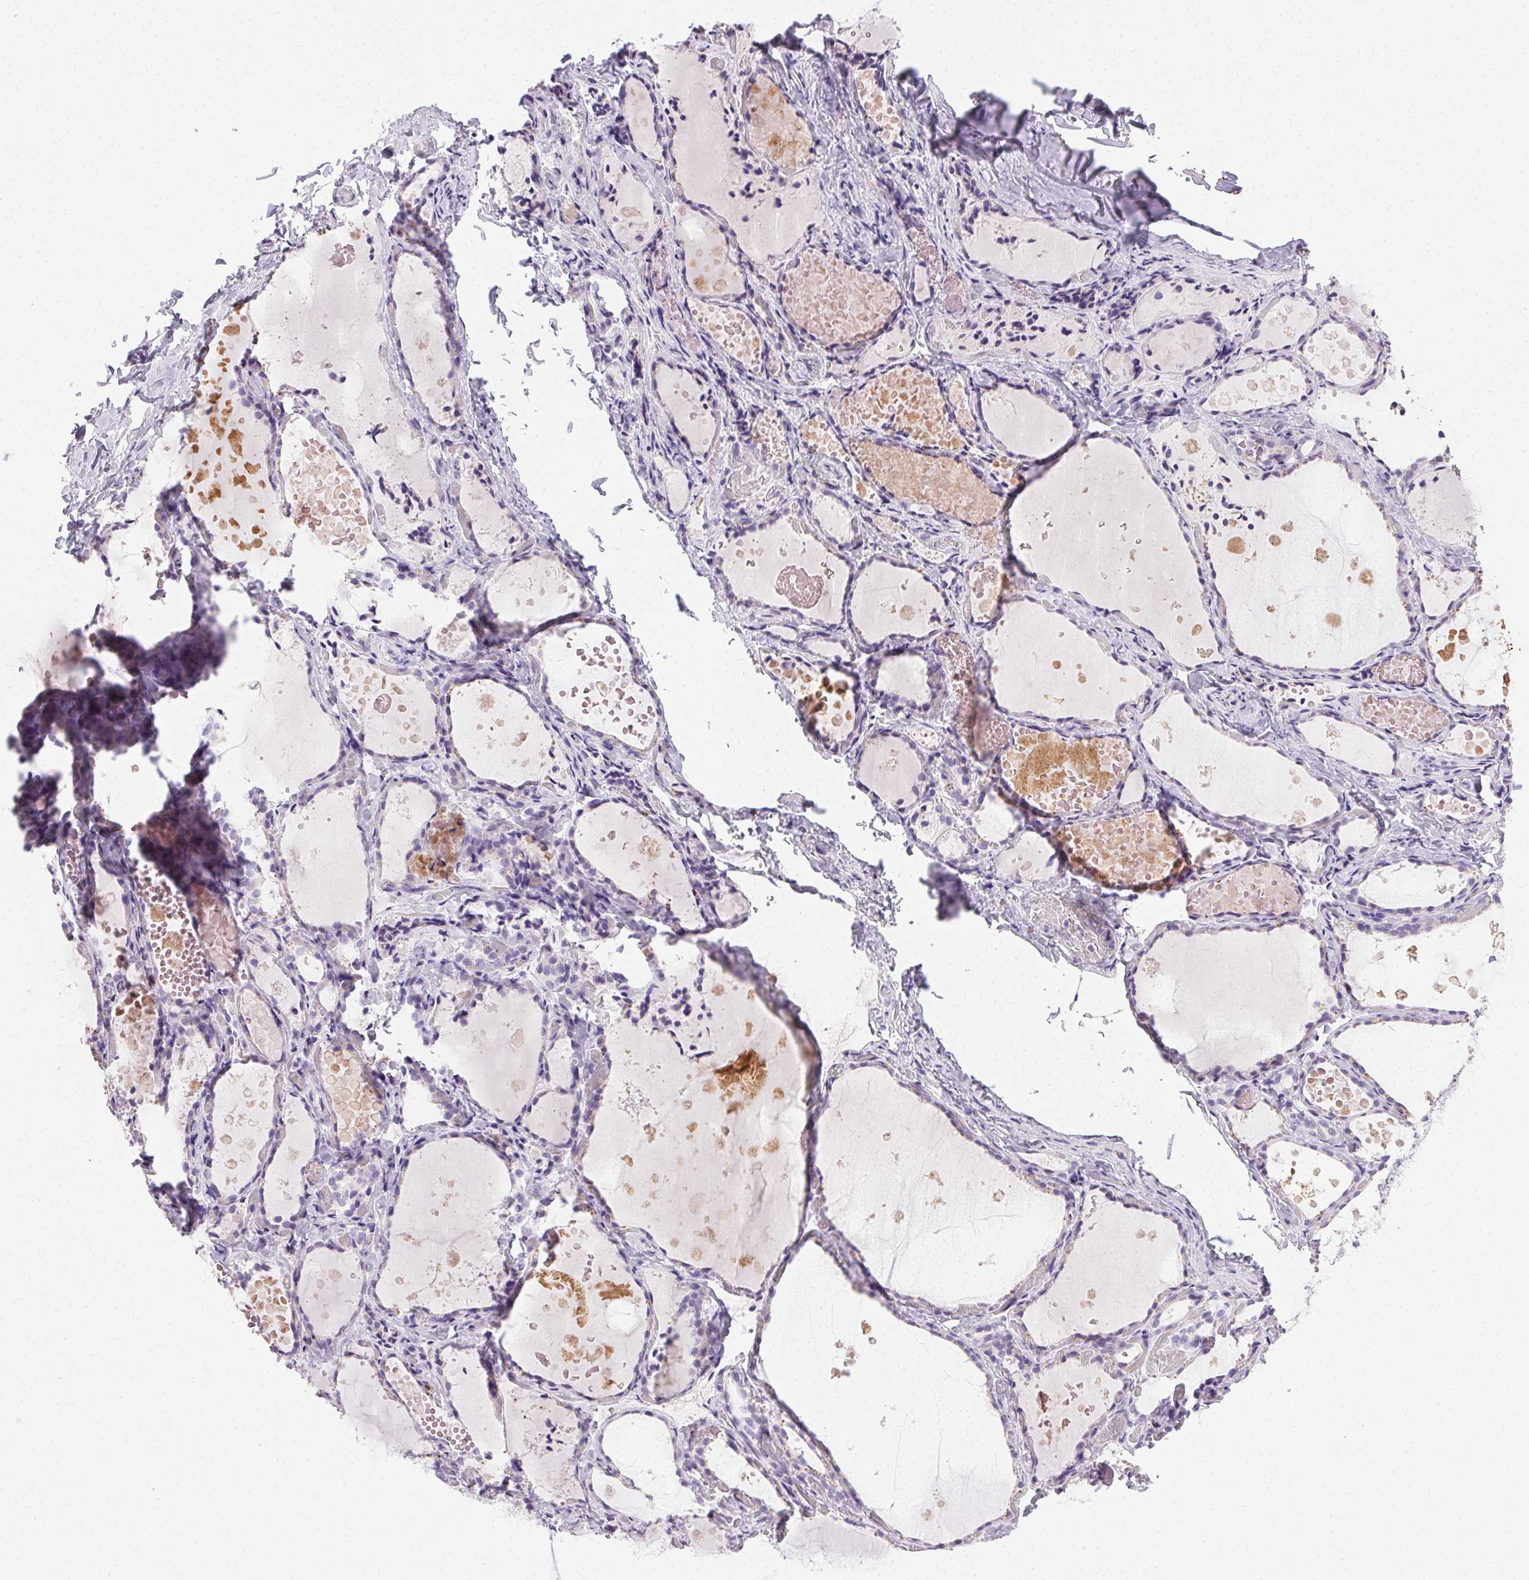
{"staining": {"intensity": "negative", "quantity": "none", "location": "none"}, "tissue": "thyroid gland", "cell_type": "Glandular cells", "image_type": "normal", "snomed": [{"axis": "morphology", "description": "Normal tissue, NOS"}, {"axis": "topography", "description": "Thyroid gland"}], "caption": "Histopathology image shows no protein expression in glandular cells of unremarkable thyroid gland. (Brightfield microscopy of DAB (3,3'-diaminobenzidine) immunohistochemistry (IHC) at high magnification).", "gene": "C20orf85", "patient": {"sex": "female", "age": 56}}